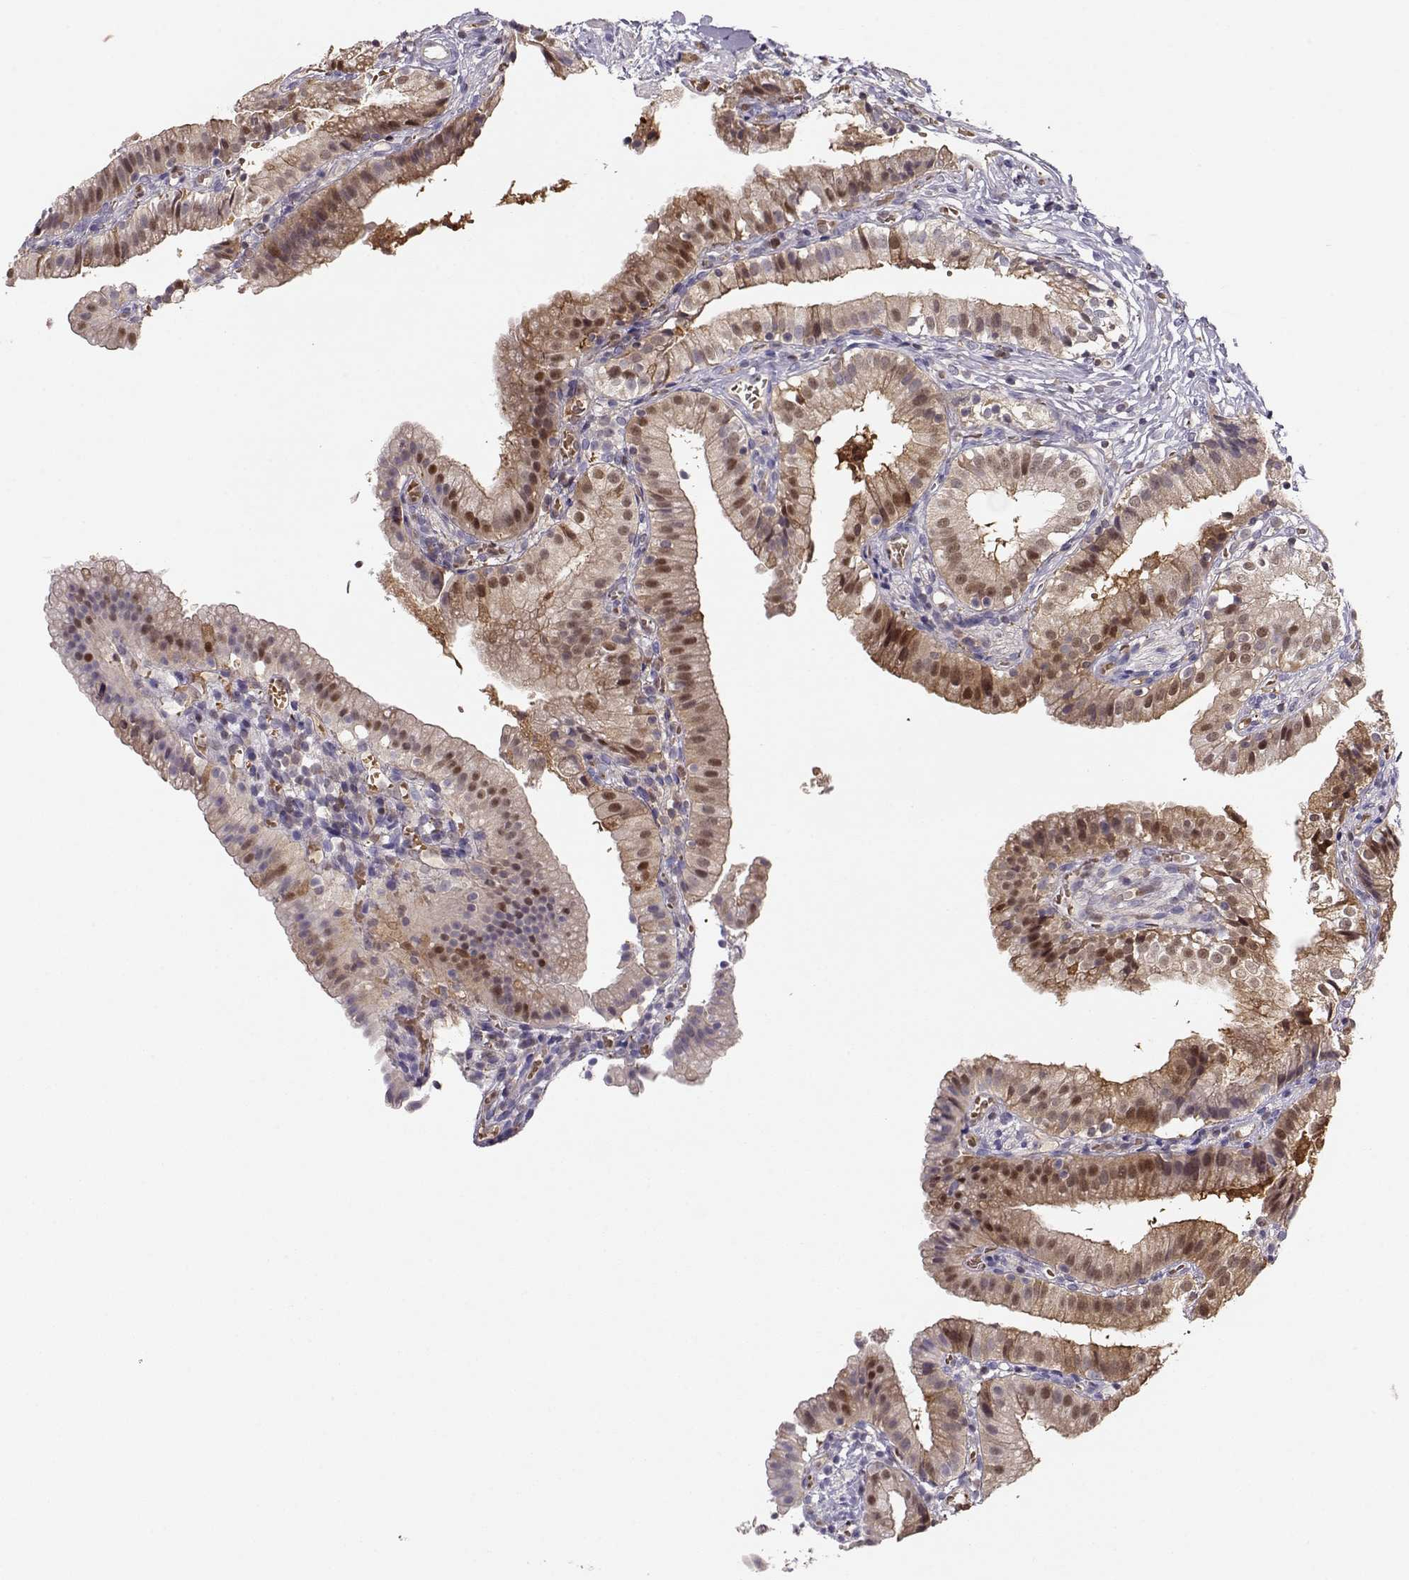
{"staining": {"intensity": "moderate", "quantity": "25%-75%", "location": "nuclear"}, "tissue": "gallbladder", "cell_type": "Glandular cells", "image_type": "normal", "snomed": [{"axis": "morphology", "description": "Normal tissue, NOS"}, {"axis": "topography", "description": "Gallbladder"}], "caption": "The photomicrograph displays immunohistochemical staining of unremarkable gallbladder. There is moderate nuclear expression is present in approximately 25%-75% of glandular cells.", "gene": "PNP", "patient": {"sex": "female", "age": 47}}